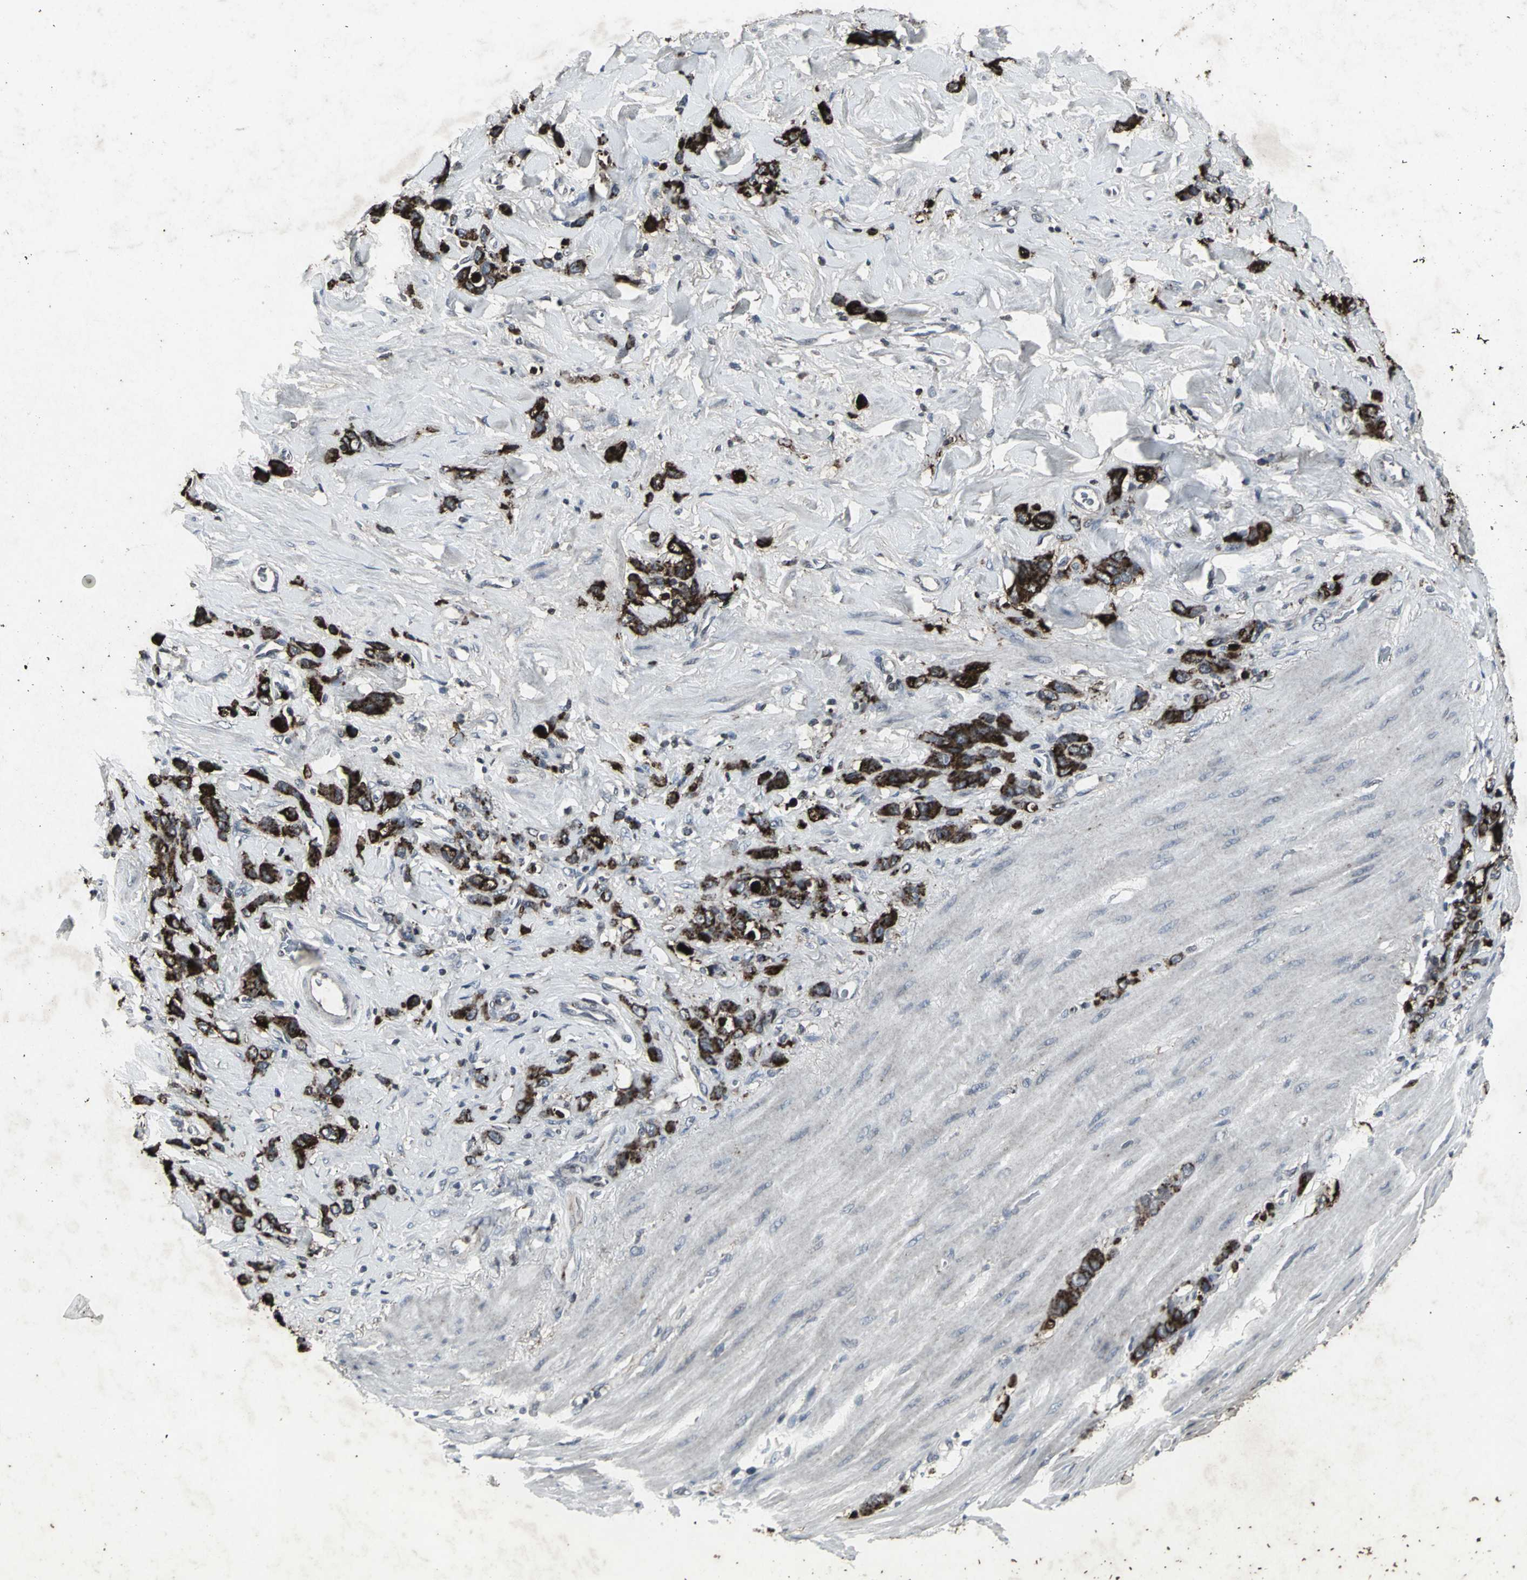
{"staining": {"intensity": "strong", "quantity": ">75%", "location": "cytoplasmic/membranous"}, "tissue": "stomach cancer", "cell_type": "Tumor cells", "image_type": "cancer", "snomed": [{"axis": "morphology", "description": "Normal tissue, NOS"}, {"axis": "morphology", "description": "Adenocarcinoma, NOS"}, {"axis": "topography", "description": "Stomach"}], "caption": "Immunohistochemistry (IHC) histopathology image of neoplastic tissue: stomach cancer (adenocarcinoma) stained using immunohistochemistry displays high levels of strong protein expression localized specifically in the cytoplasmic/membranous of tumor cells, appearing as a cytoplasmic/membranous brown color.", "gene": "BMP4", "patient": {"sex": "male", "age": 82}}